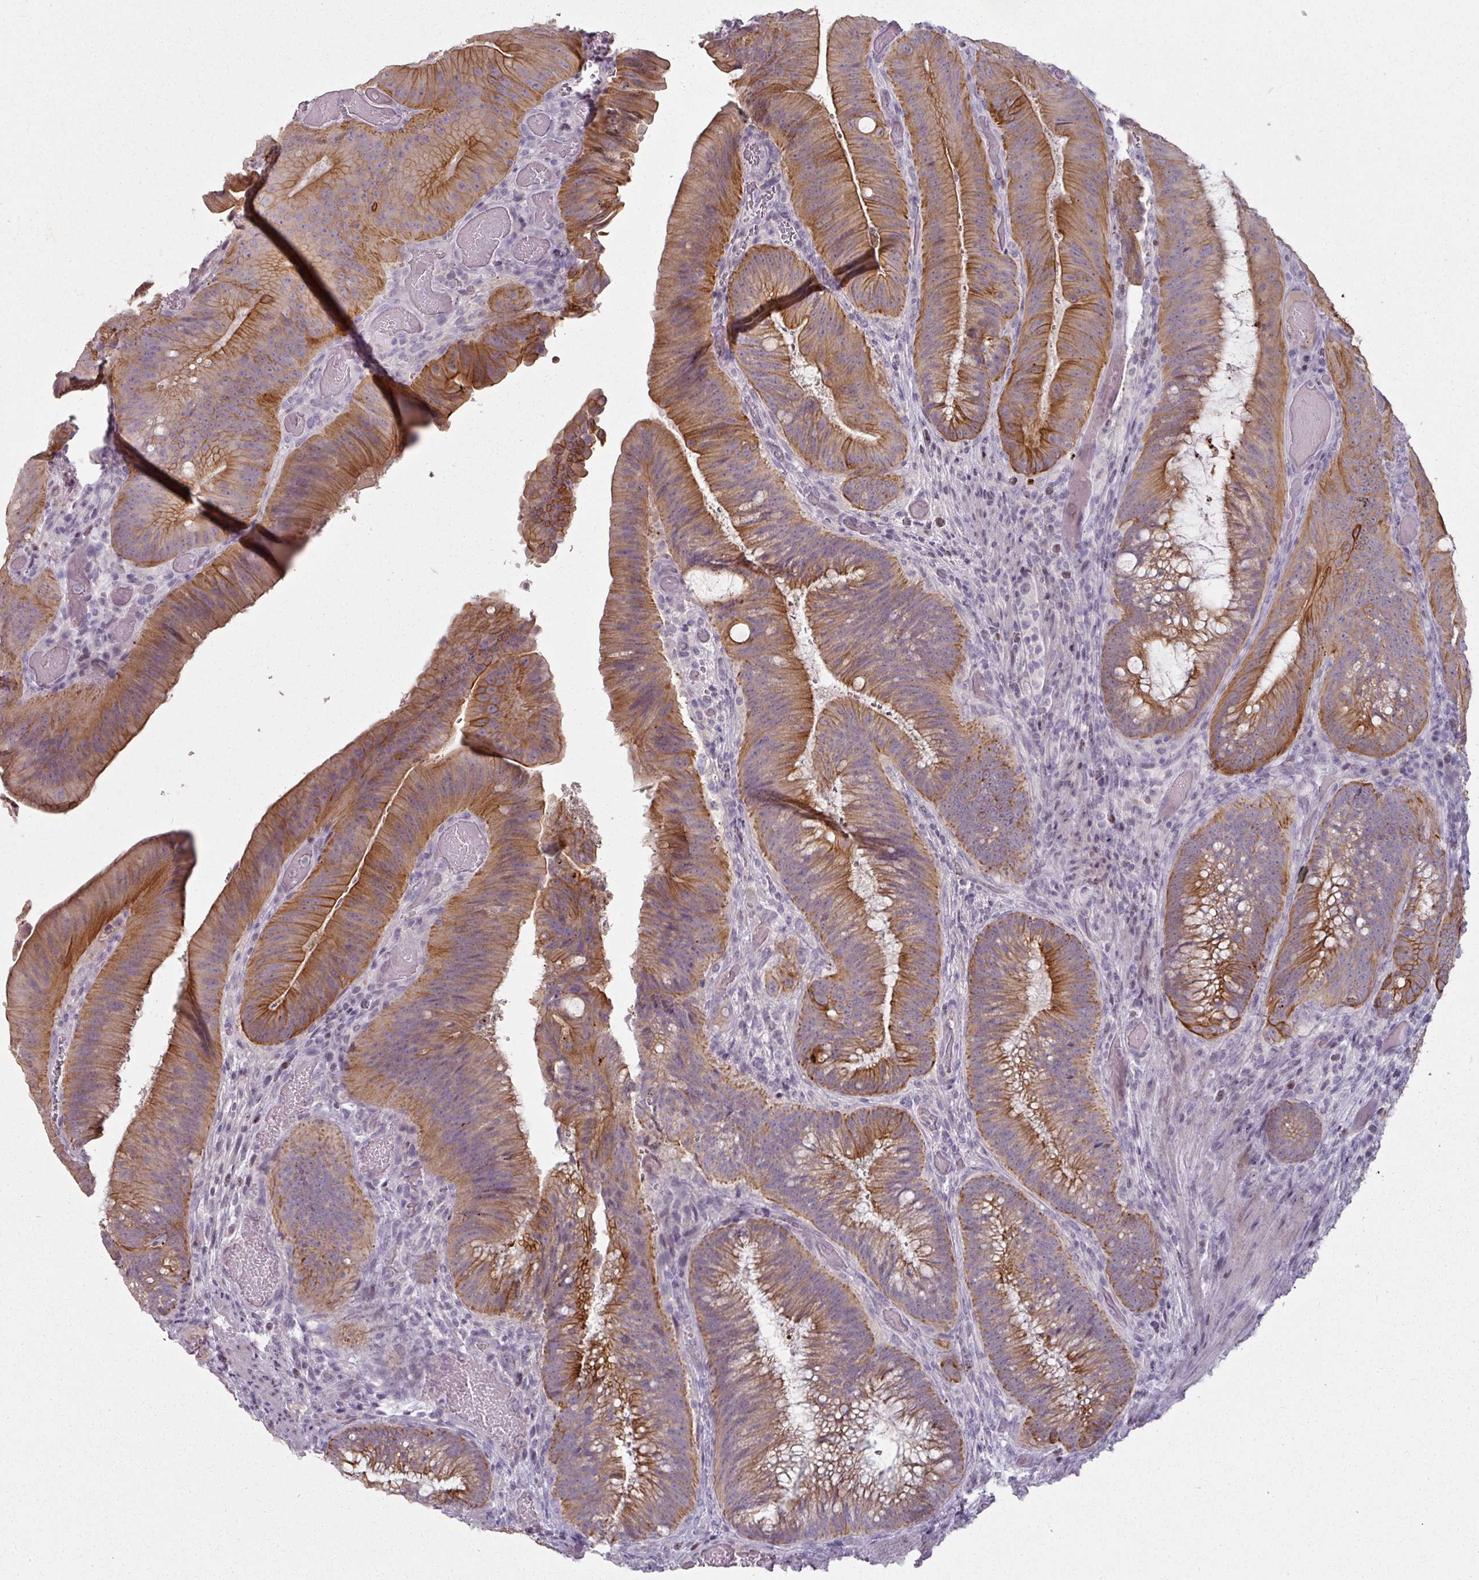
{"staining": {"intensity": "strong", "quantity": "25%-75%", "location": "cytoplasmic/membranous"}, "tissue": "colorectal cancer", "cell_type": "Tumor cells", "image_type": "cancer", "snomed": [{"axis": "morphology", "description": "Adenocarcinoma, NOS"}, {"axis": "topography", "description": "Colon"}], "caption": "Protein positivity by IHC shows strong cytoplasmic/membranous positivity in about 25%-75% of tumor cells in colorectal cancer. Using DAB (brown) and hematoxylin (blue) stains, captured at high magnification using brightfield microscopy.", "gene": "GTF2H3", "patient": {"sex": "female", "age": 43}}